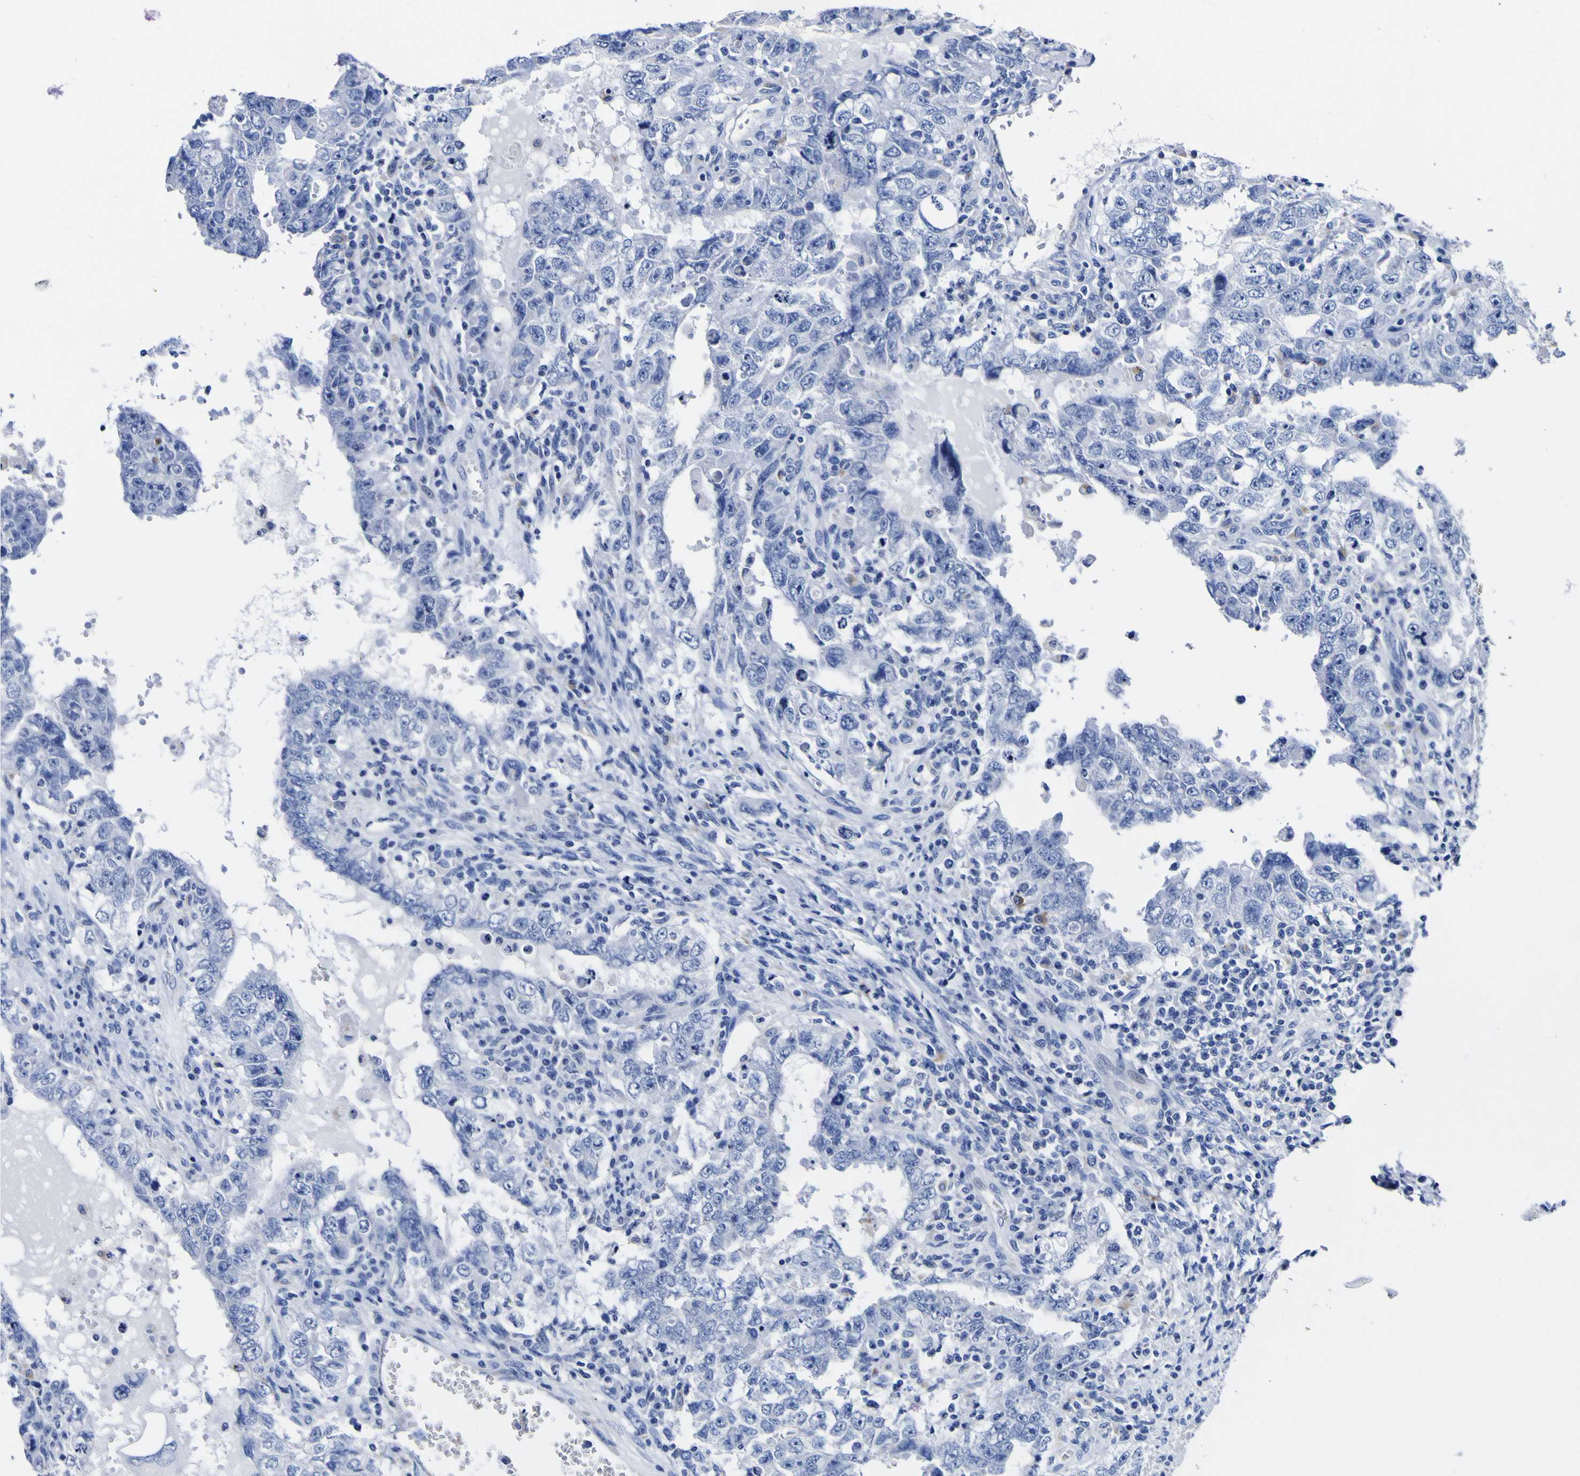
{"staining": {"intensity": "negative", "quantity": "none", "location": "none"}, "tissue": "testis cancer", "cell_type": "Tumor cells", "image_type": "cancer", "snomed": [{"axis": "morphology", "description": "Carcinoma, Embryonal, NOS"}, {"axis": "topography", "description": "Testis"}], "caption": "Immunohistochemistry image of neoplastic tissue: testis embryonal carcinoma stained with DAB (3,3'-diaminobenzidine) reveals no significant protein staining in tumor cells.", "gene": "HLA-DQA1", "patient": {"sex": "male", "age": 26}}